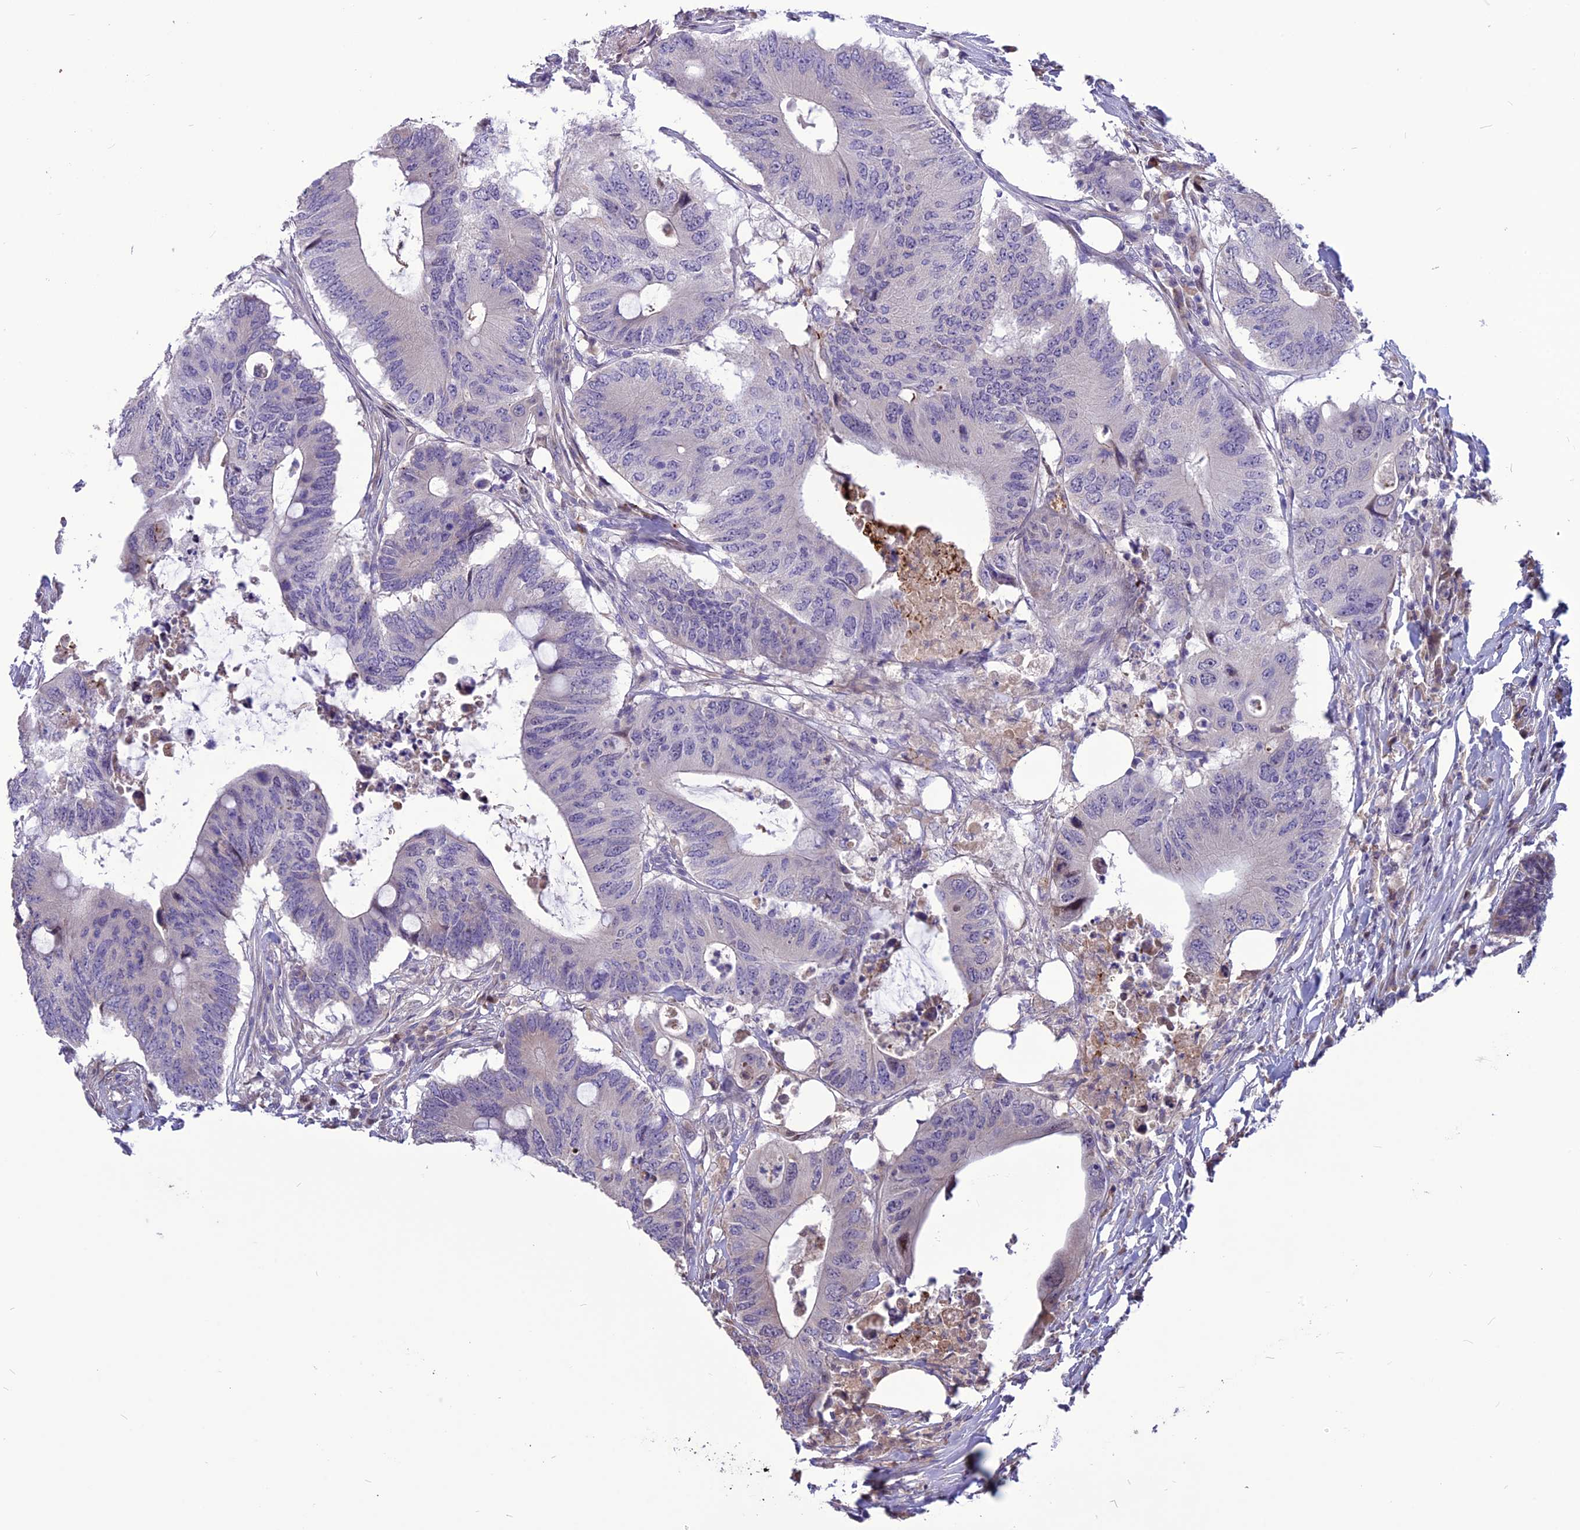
{"staining": {"intensity": "negative", "quantity": "none", "location": "none"}, "tissue": "colorectal cancer", "cell_type": "Tumor cells", "image_type": "cancer", "snomed": [{"axis": "morphology", "description": "Adenocarcinoma, NOS"}, {"axis": "topography", "description": "Colon"}], "caption": "Tumor cells are negative for brown protein staining in colorectal adenocarcinoma.", "gene": "SPG21", "patient": {"sex": "male", "age": 71}}